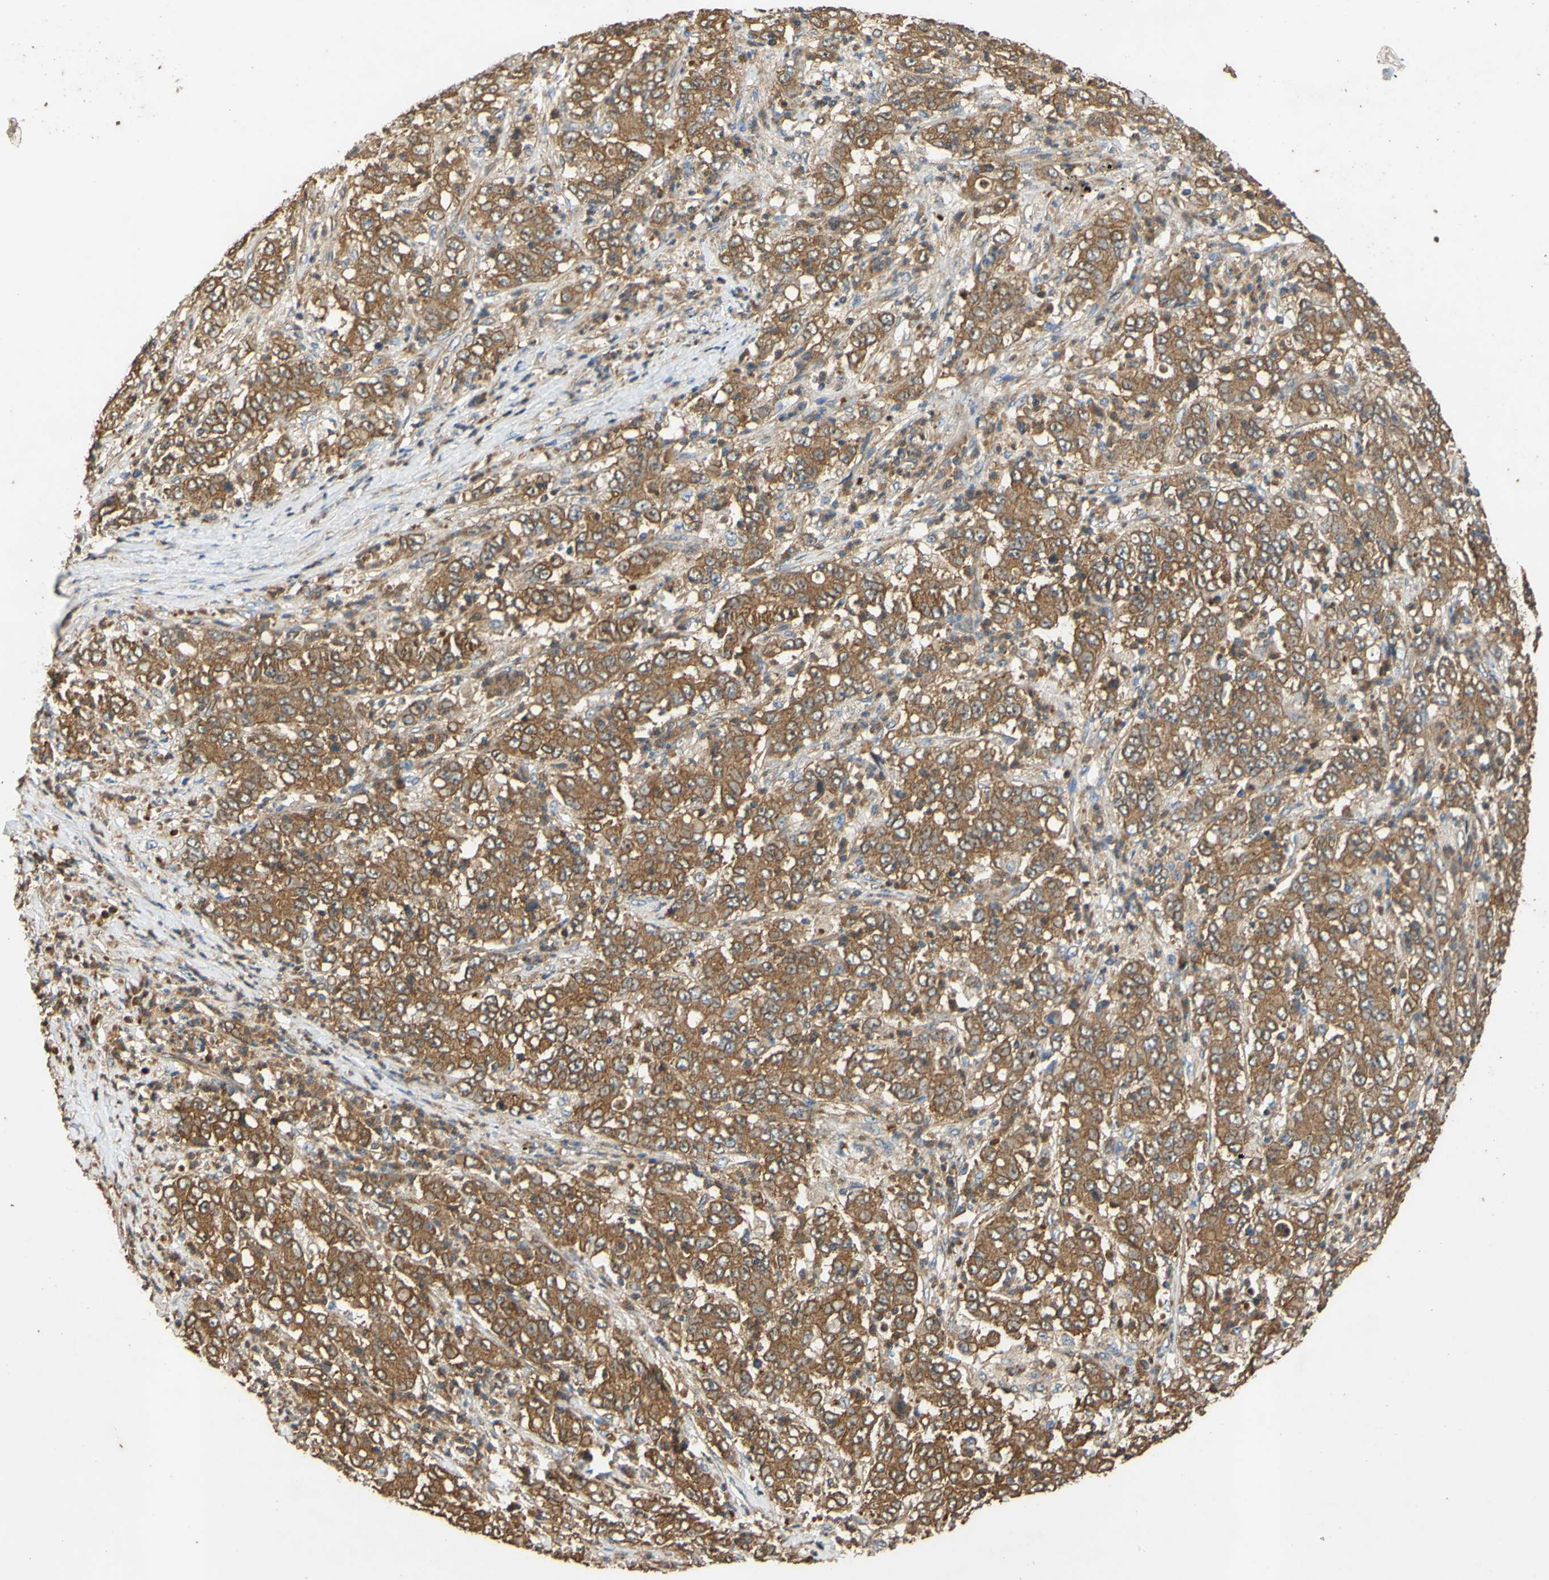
{"staining": {"intensity": "moderate", "quantity": ">75%", "location": "cytoplasmic/membranous"}, "tissue": "stomach cancer", "cell_type": "Tumor cells", "image_type": "cancer", "snomed": [{"axis": "morphology", "description": "Adenocarcinoma, NOS"}, {"axis": "topography", "description": "Stomach, lower"}], "caption": "About >75% of tumor cells in stomach cancer (adenocarcinoma) reveal moderate cytoplasmic/membranous protein positivity as visualized by brown immunohistochemical staining.", "gene": "CTTN", "patient": {"sex": "female", "age": 71}}